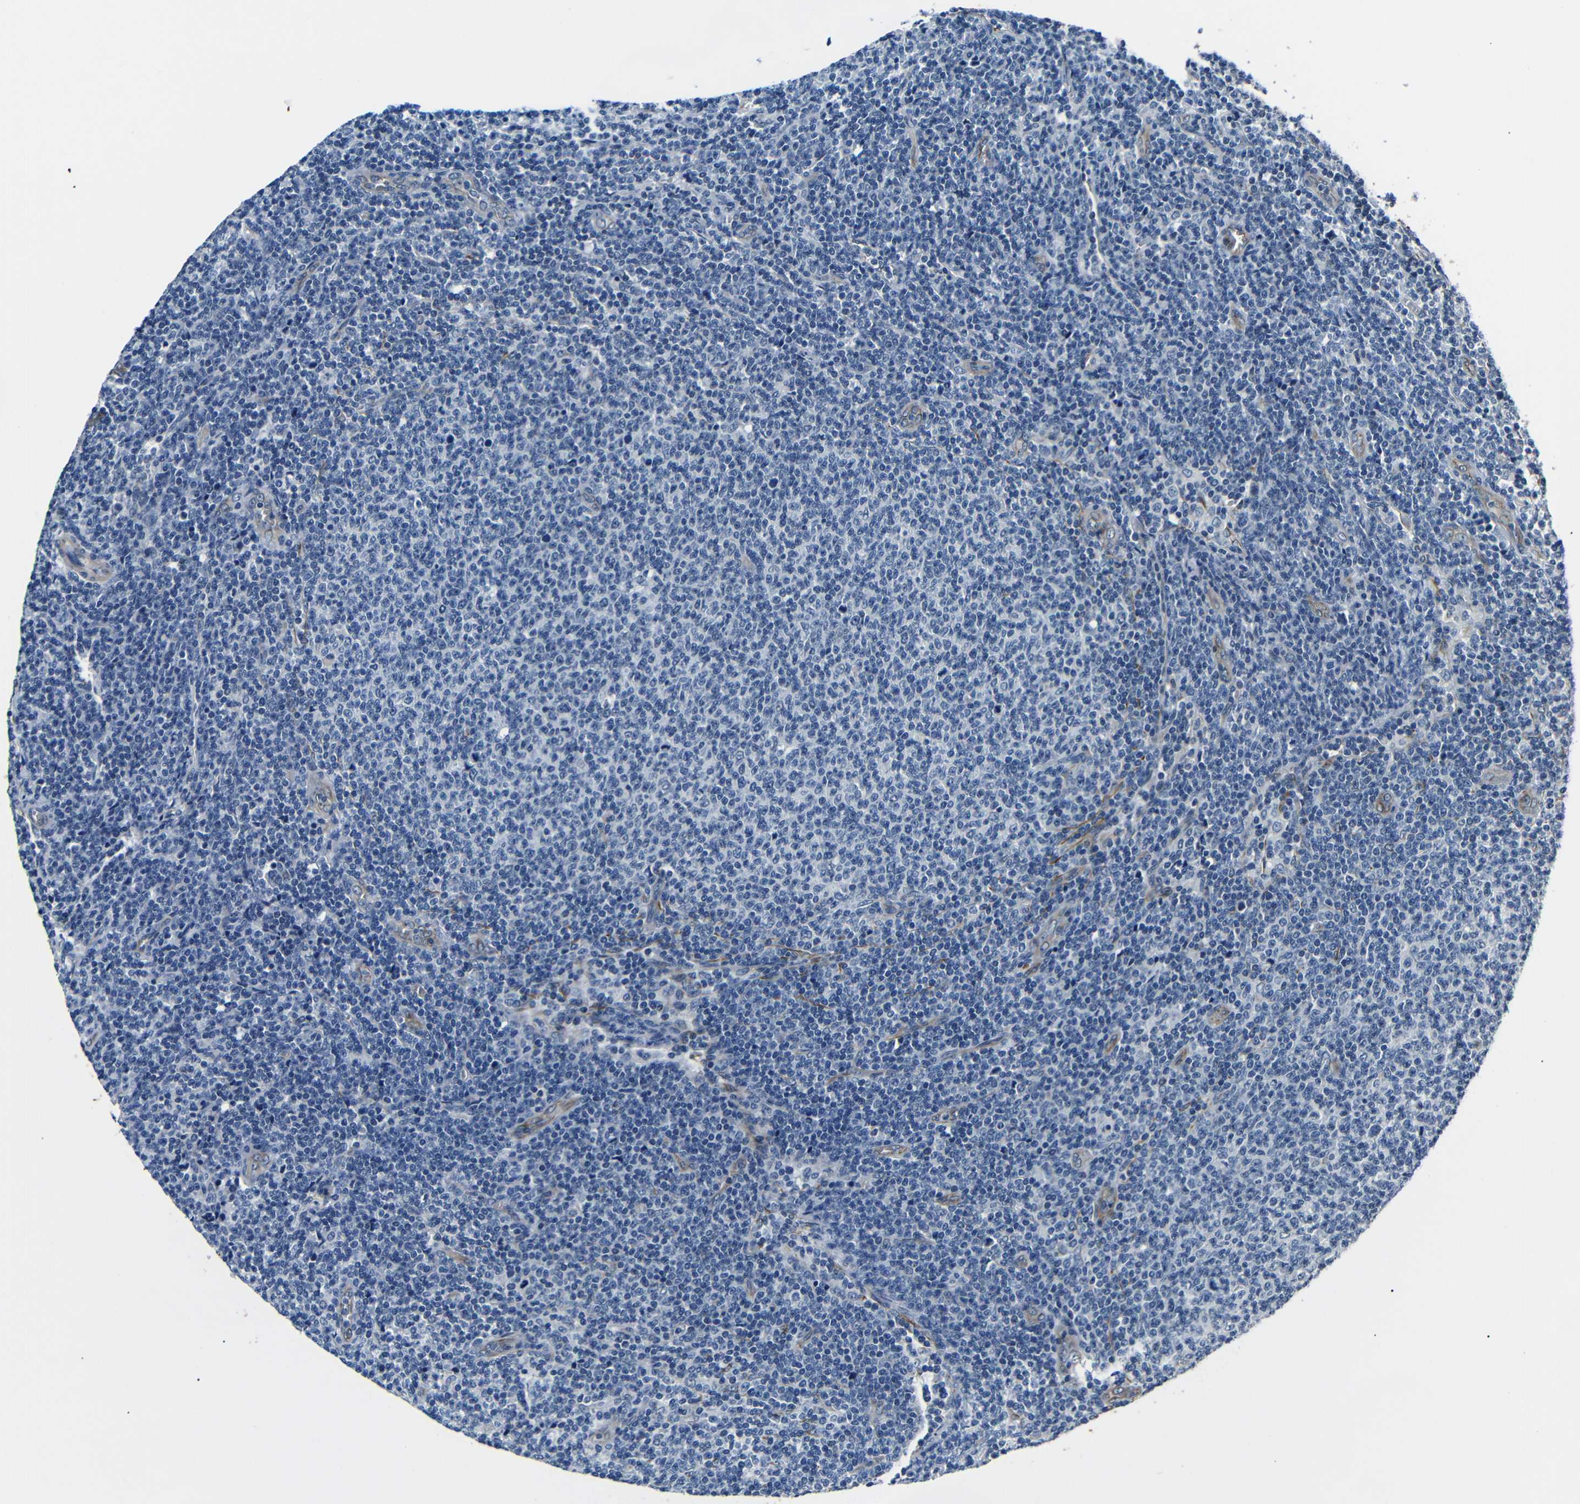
{"staining": {"intensity": "negative", "quantity": "none", "location": "none"}, "tissue": "lymphoma", "cell_type": "Tumor cells", "image_type": "cancer", "snomed": [{"axis": "morphology", "description": "Malignant lymphoma, non-Hodgkin's type, Low grade"}, {"axis": "topography", "description": "Lymph node"}], "caption": "Protein analysis of lymphoma reveals no significant staining in tumor cells.", "gene": "TAFA1", "patient": {"sex": "male", "age": 66}}